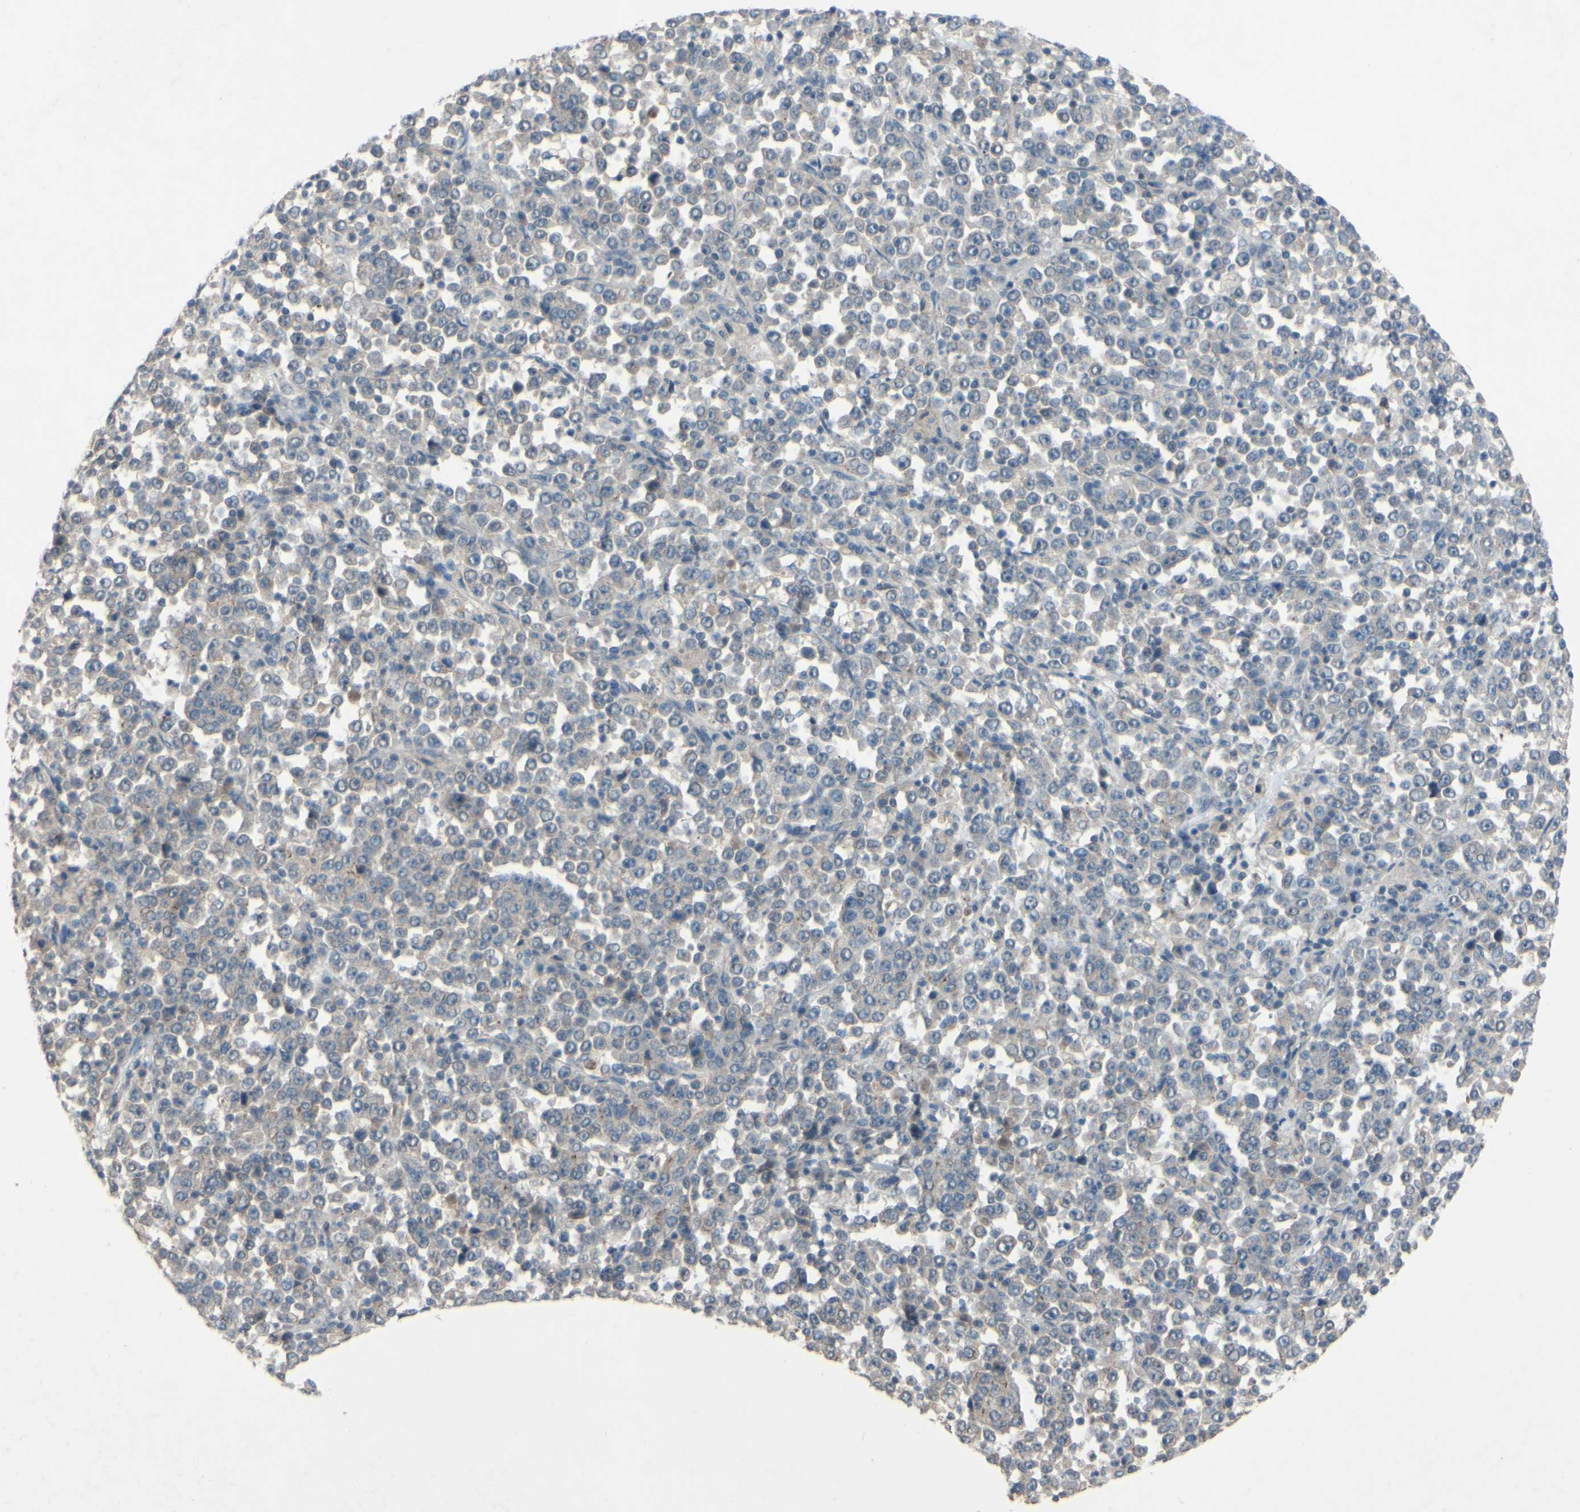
{"staining": {"intensity": "weak", "quantity": "<25%", "location": "cytoplasmic/membranous"}, "tissue": "stomach cancer", "cell_type": "Tumor cells", "image_type": "cancer", "snomed": [{"axis": "morphology", "description": "Normal tissue, NOS"}, {"axis": "morphology", "description": "Adenocarcinoma, NOS"}, {"axis": "topography", "description": "Stomach, upper"}, {"axis": "topography", "description": "Stomach"}], "caption": "The immunohistochemistry histopathology image has no significant positivity in tumor cells of adenocarcinoma (stomach) tissue. (Stains: DAB IHC with hematoxylin counter stain, Microscopy: brightfield microscopy at high magnification).", "gene": "CDCP1", "patient": {"sex": "male", "age": 59}}